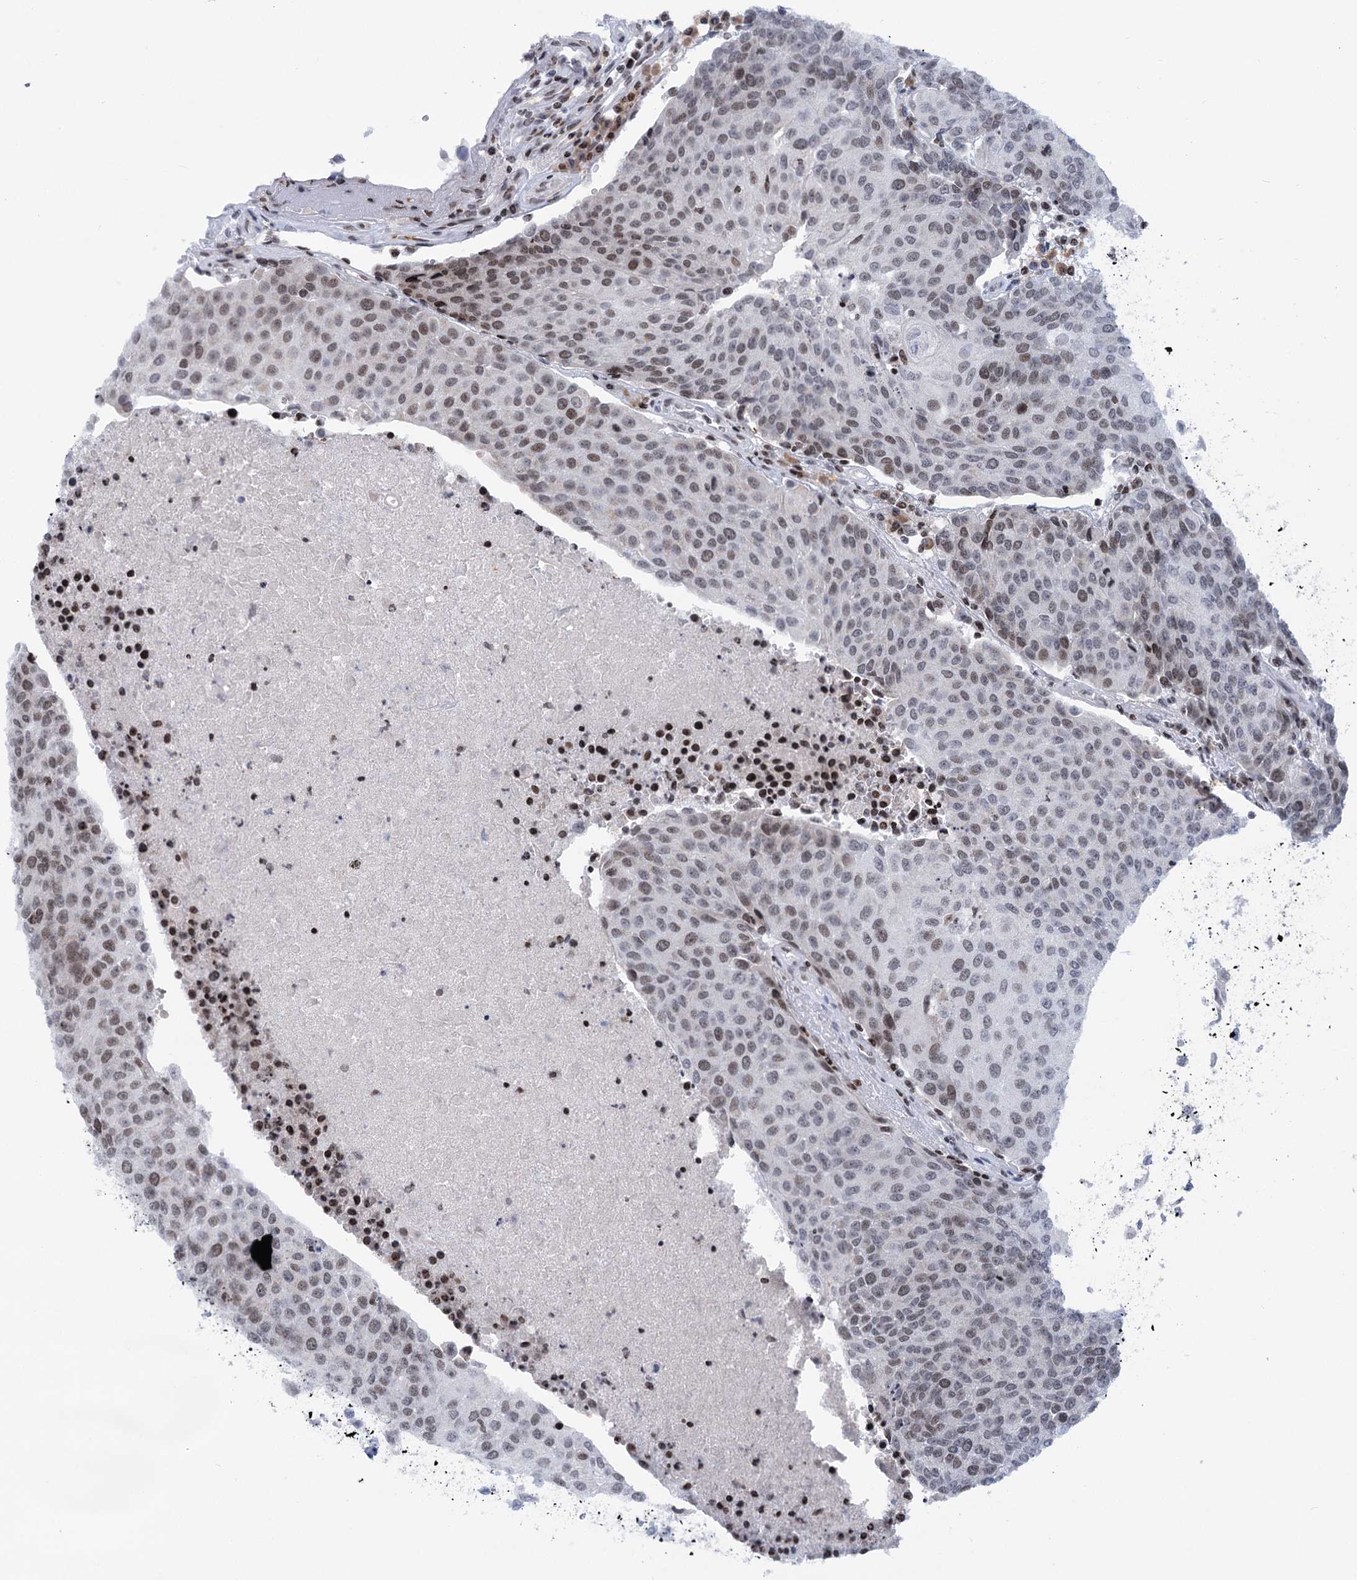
{"staining": {"intensity": "weak", "quantity": "25%-75%", "location": "nuclear"}, "tissue": "urothelial cancer", "cell_type": "Tumor cells", "image_type": "cancer", "snomed": [{"axis": "morphology", "description": "Urothelial carcinoma, High grade"}, {"axis": "topography", "description": "Urinary bladder"}], "caption": "High-grade urothelial carcinoma stained for a protein (brown) shows weak nuclear positive positivity in approximately 25%-75% of tumor cells.", "gene": "ZCCHC10", "patient": {"sex": "female", "age": 85}}